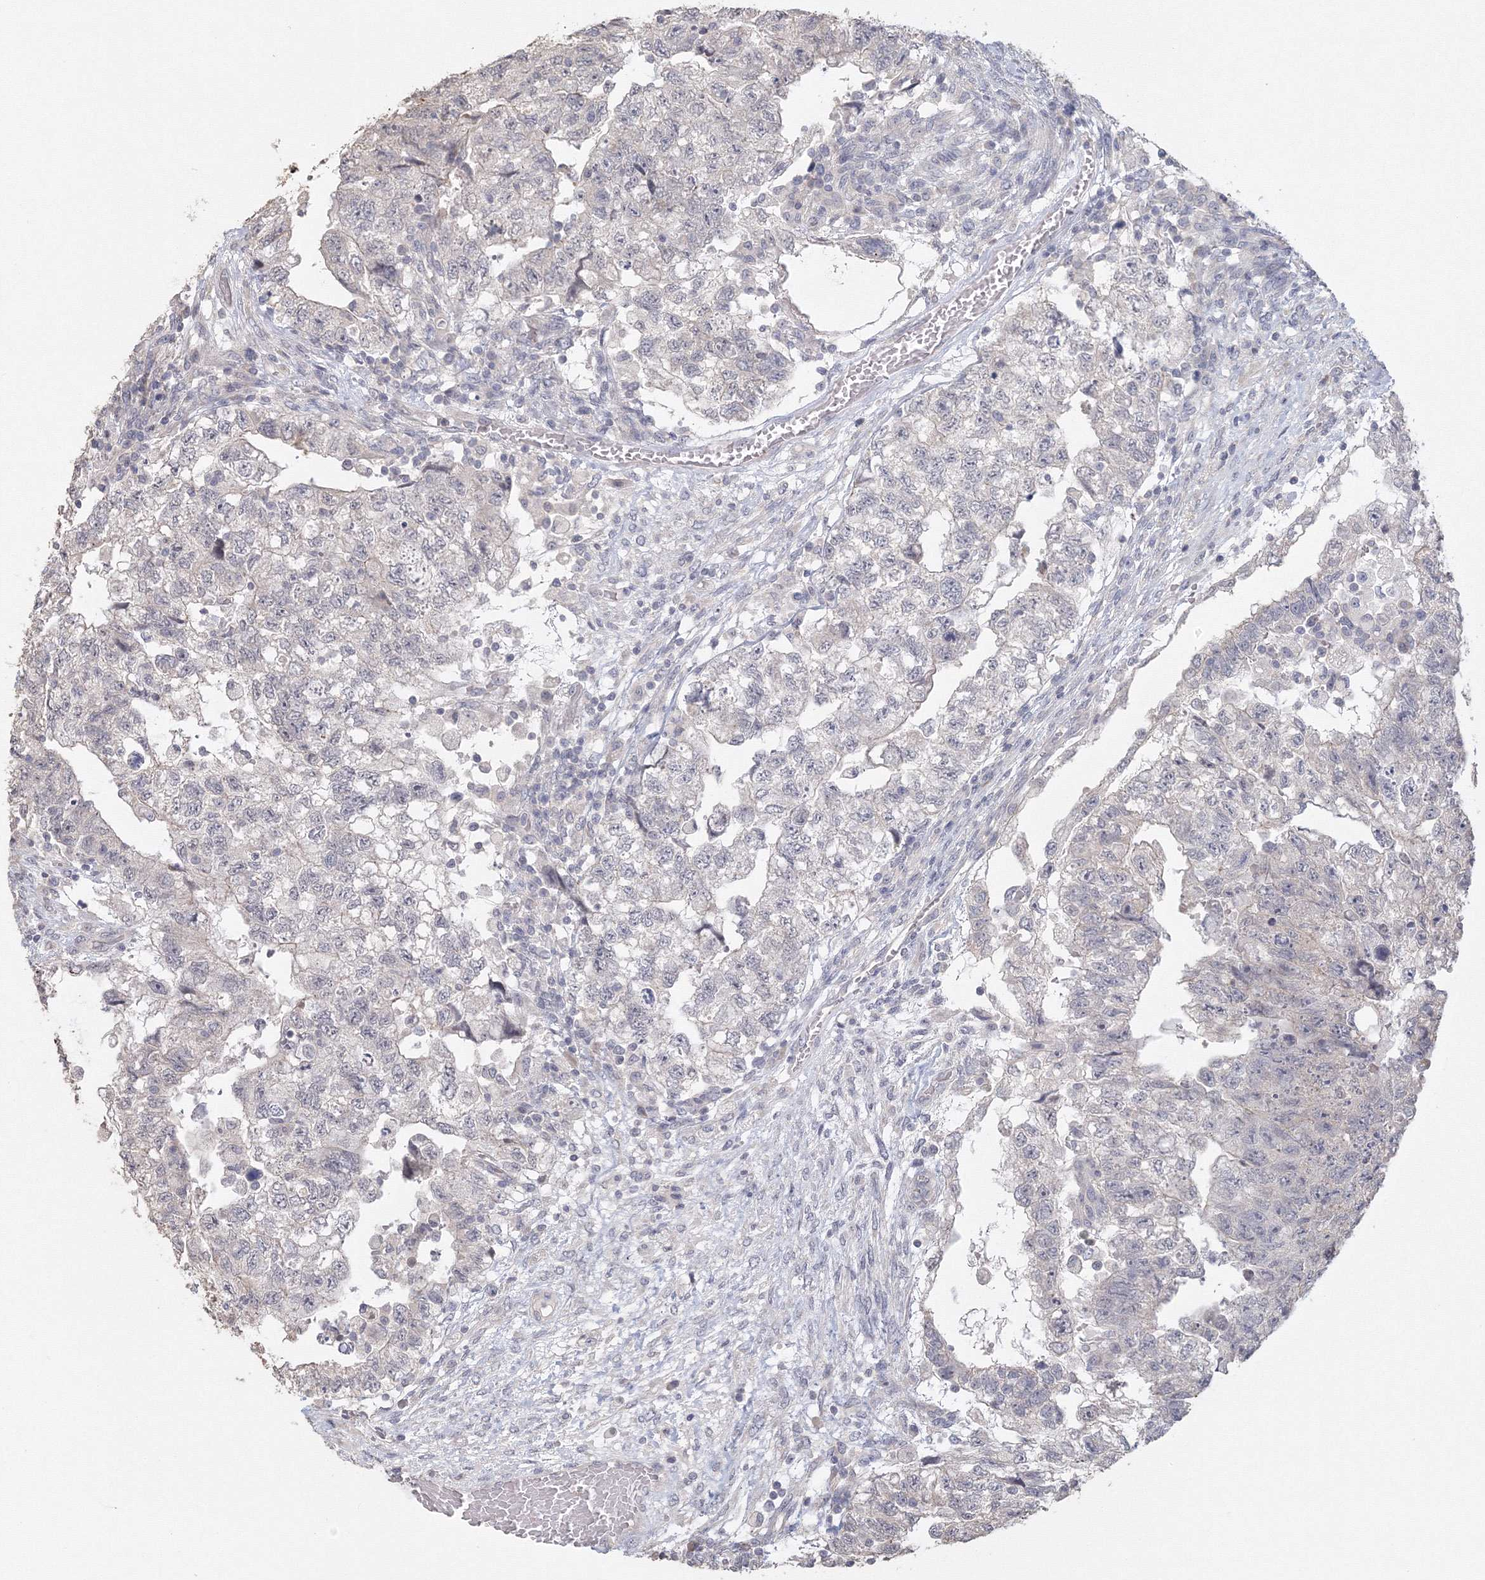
{"staining": {"intensity": "negative", "quantity": "none", "location": "none"}, "tissue": "testis cancer", "cell_type": "Tumor cells", "image_type": "cancer", "snomed": [{"axis": "morphology", "description": "Carcinoma, Embryonal, NOS"}, {"axis": "topography", "description": "Testis"}], "caption": "Histopathology image shows no protein positivity in tumor cells of testis embryonal carcinoma tissue.", "gene": "TACC2", "patient": {"sex": "male", "age": 36}}